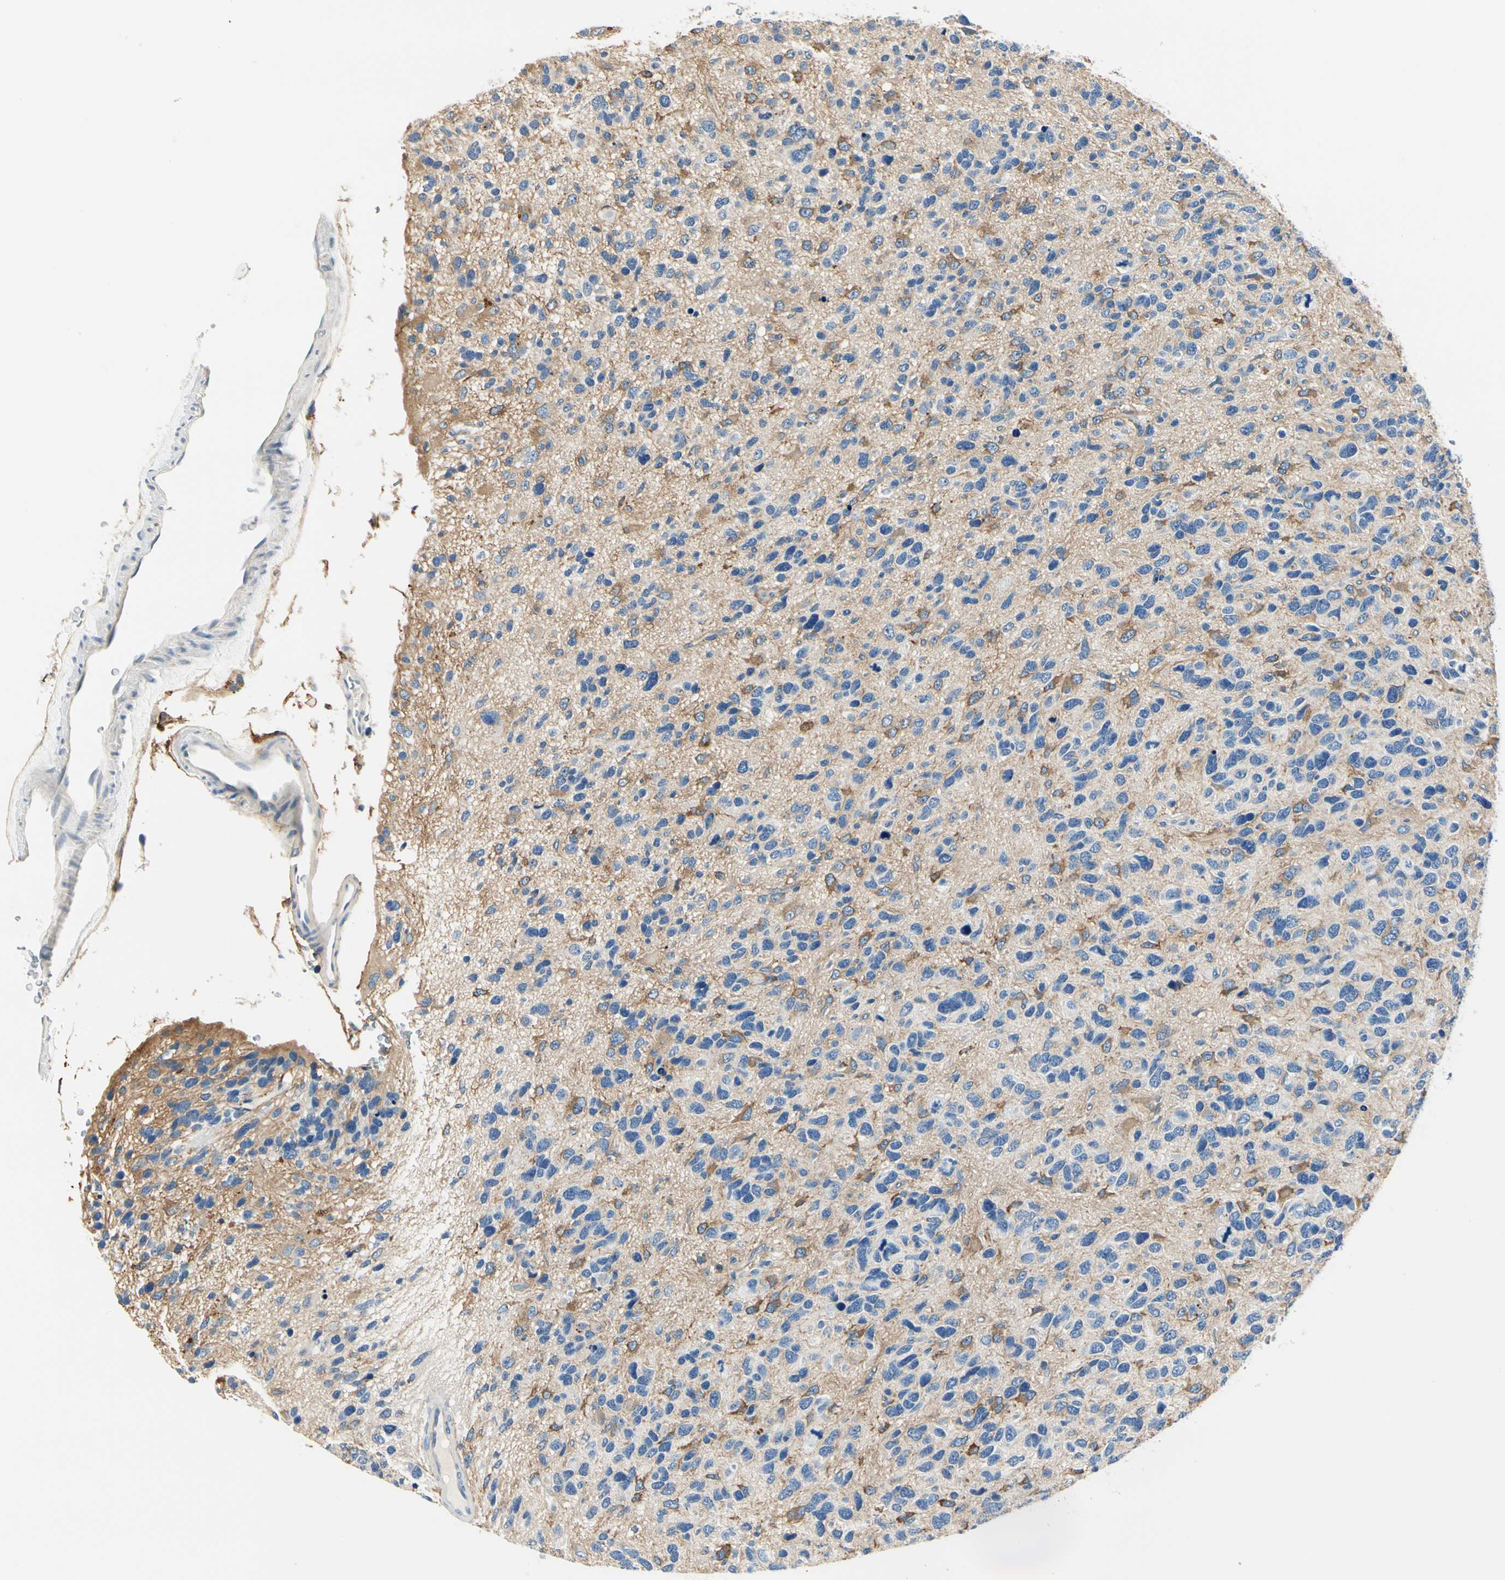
{"staining": {"intensity": "negative", "quantity": "none", "location": "none"}, "tissue": "glioma", "cell_type": "Tumor cells", "image_type": "cancer", "snomed": [{"axis": "morphology", "description": "Glioma, malignant, High grade"}, {"axis": "topography", "description": "Brain"}], "caption": "High magnification brightfield microscopy of glioma stained with DAB (3,3'-diaminobenzidine) (brown) and counterstained with hematoxylin (blue): tumor cells show no significant staining.", "gene": "TGFBR3", "patient": {"sex": "female", "age": 58}}